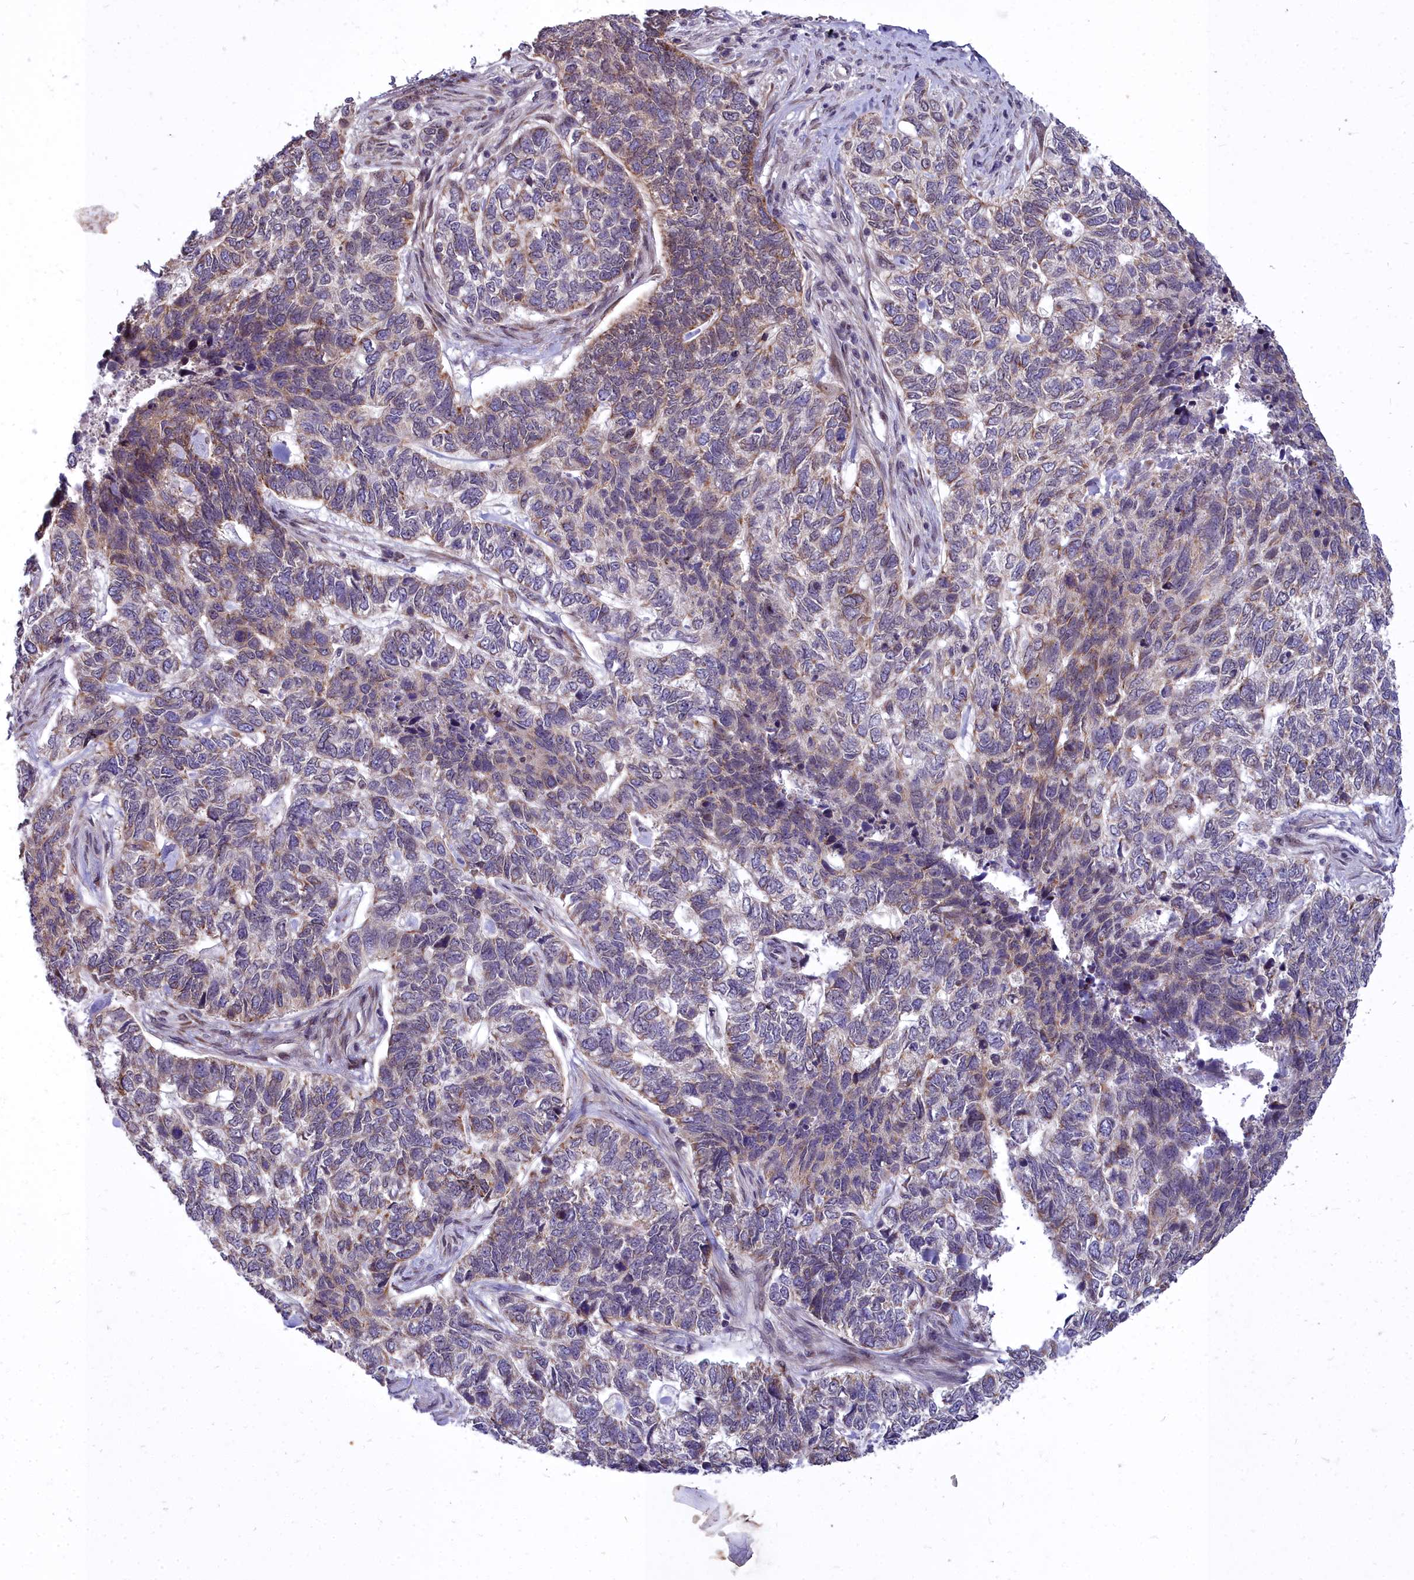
{"staining": {"intensity": "moderate", "quantity": "<25%", "location": "cytoplasmic/membranous"}, "tissue": "skin cancer", "cell_type": "Tumor cells", "image_type": "cancer", "snomed": [{"axis": "morphology", "description": "Basal cell carcinoma"}, {"axis": "topography", "description": "Skin"}], "caption": "Immunohistochemistry staining of skin cancer, which displays low levels of moderate cytoplasmic/membranous expression in approximately <25% of tumor cells indicating moderate cytoplasmic/membranous protein expression. The staining was performed using DAB (3,3'-diaminobenzidine) (brown) for protein detection and nuclei were counterstained in hematoxylin (blue).", "gene": "ABCB8", "patient": {"sex": "female", "age": 65}}